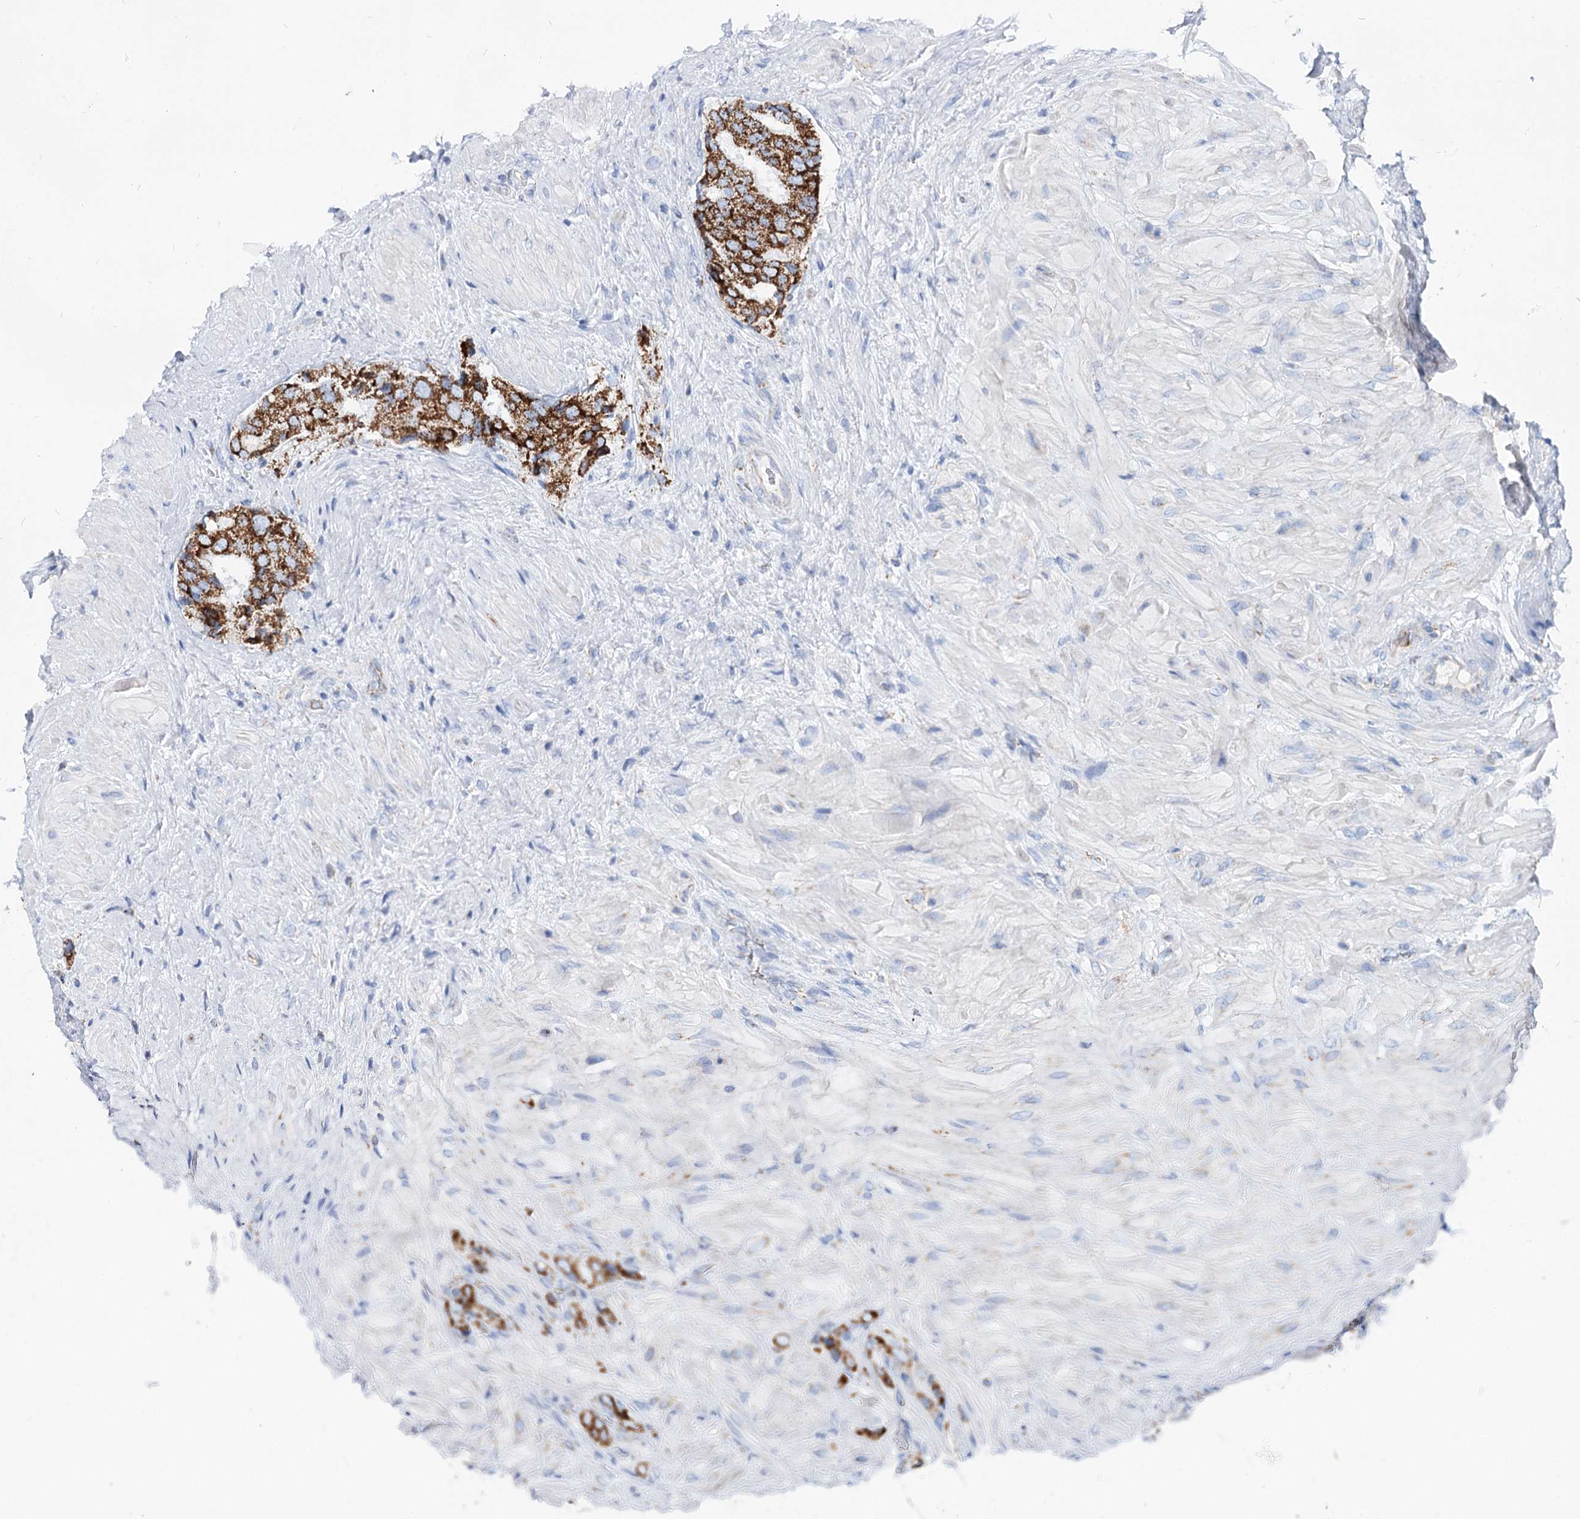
{"staining": {"intensity": "strong", "quantity": ">75%", "location": "cytoplasmic/membranous"}, "tissue": "prostate cancer", "cell_type": "Tumor cells", "image_type": "cancer", "snomed": [{"axis": "morphology", "description": "Adenocarcinoma, High grade"}, {"axis": "topography", "description": "Prostate"}], "caption": "IHC of human prostate high-grade adenocarcinoma reveals high levels of strong cytoplasmic/membranous staining in about >75% of tumor cells.", "gene": "MCCC2", "patient": {"sex": "male", "age": 65}}